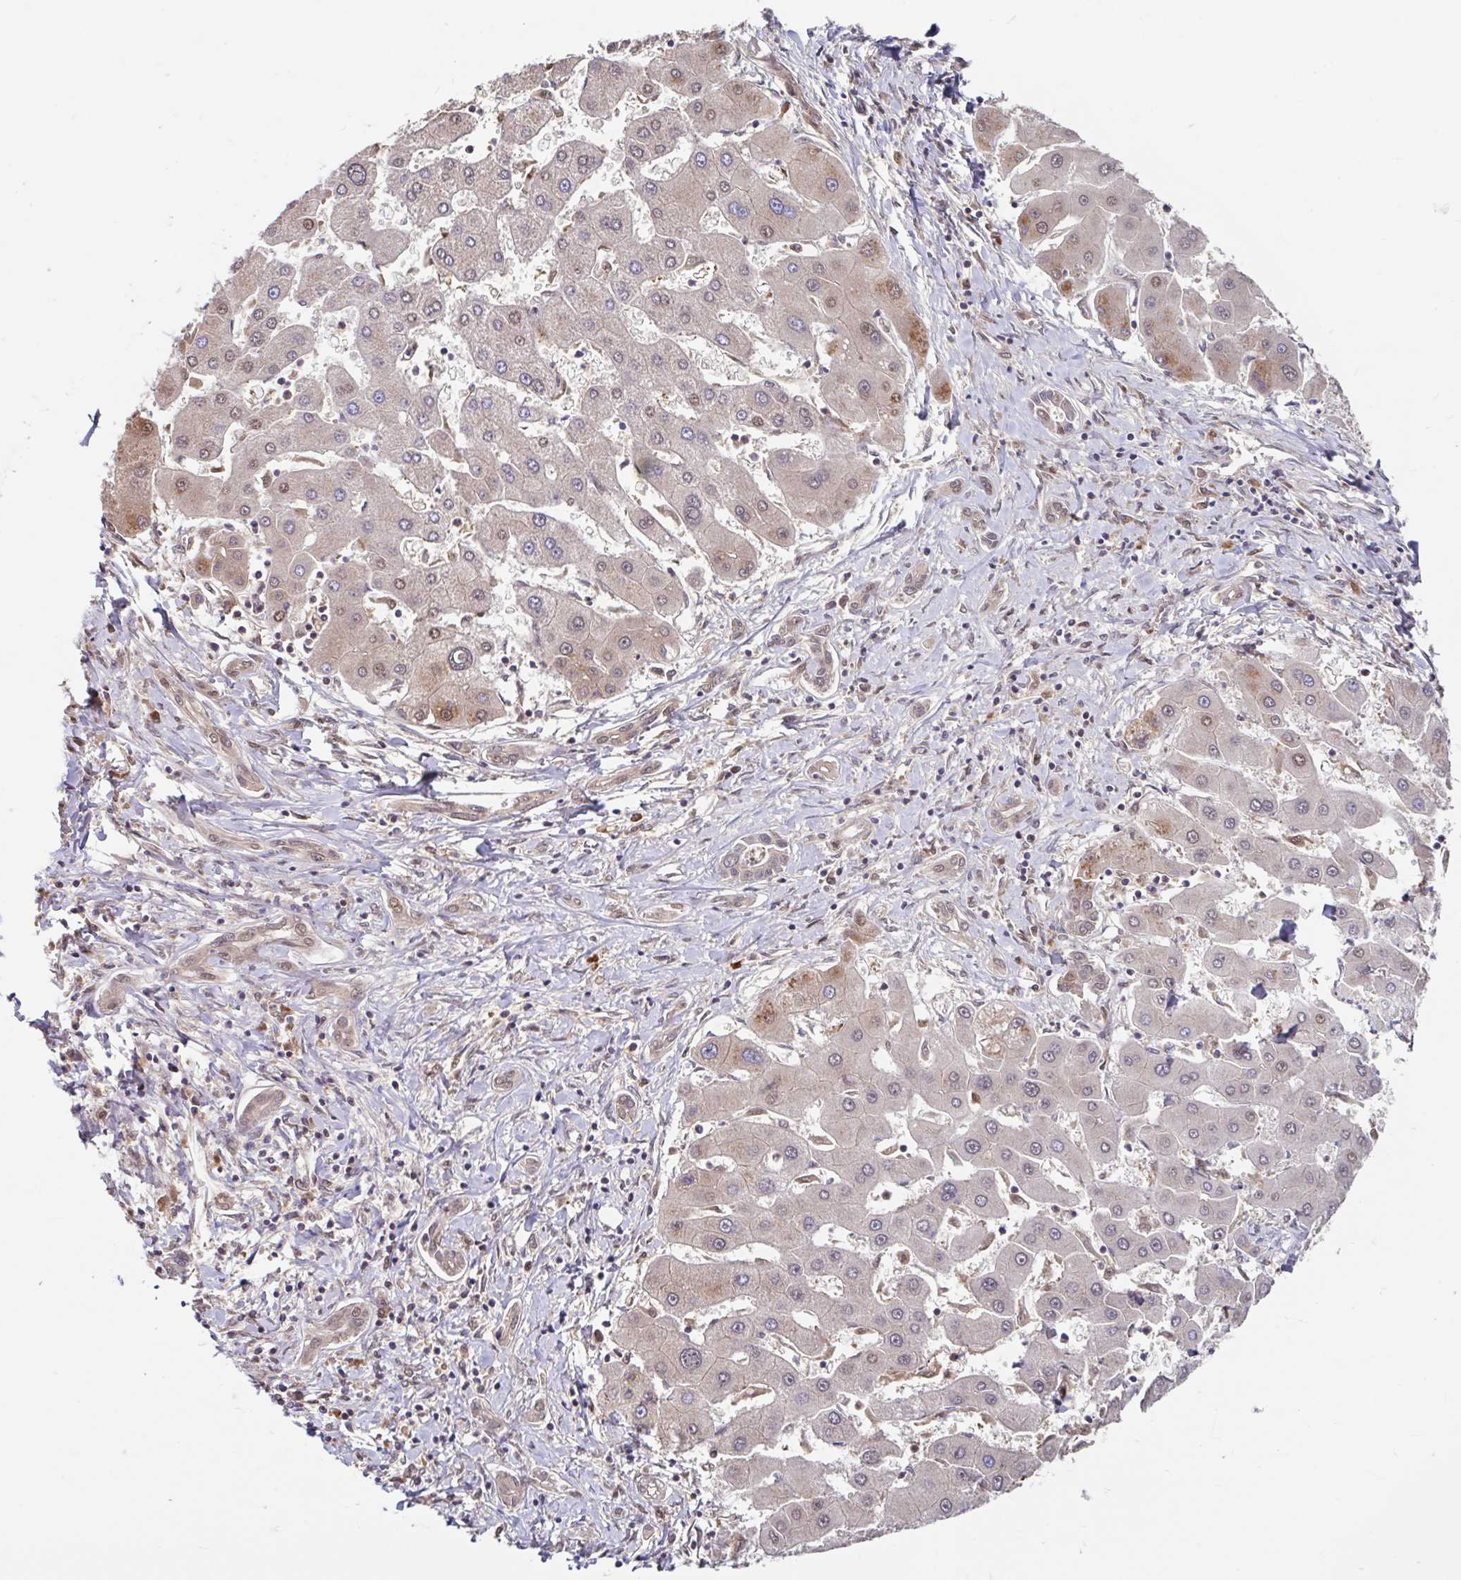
{"staining": {"intensity": "negative", "quantity": "none", "location": "none"}, "tissue": "liver cancer", "cell_type": "Tumor cells", "image_type": "cancer", "snomed": [{"axis": "morphology", "description": "Cholangiocarcinoma"}, {"axis": "topography", "description": "Liver"}], "caption": "Liver cholangiocarcinoma was stained to show a protein in brown. There is no significant staining in tumor cells. Nuclei are stained in blue.", "gene": "BLVRA", "patient": {"sex": "male", "age": 66}}